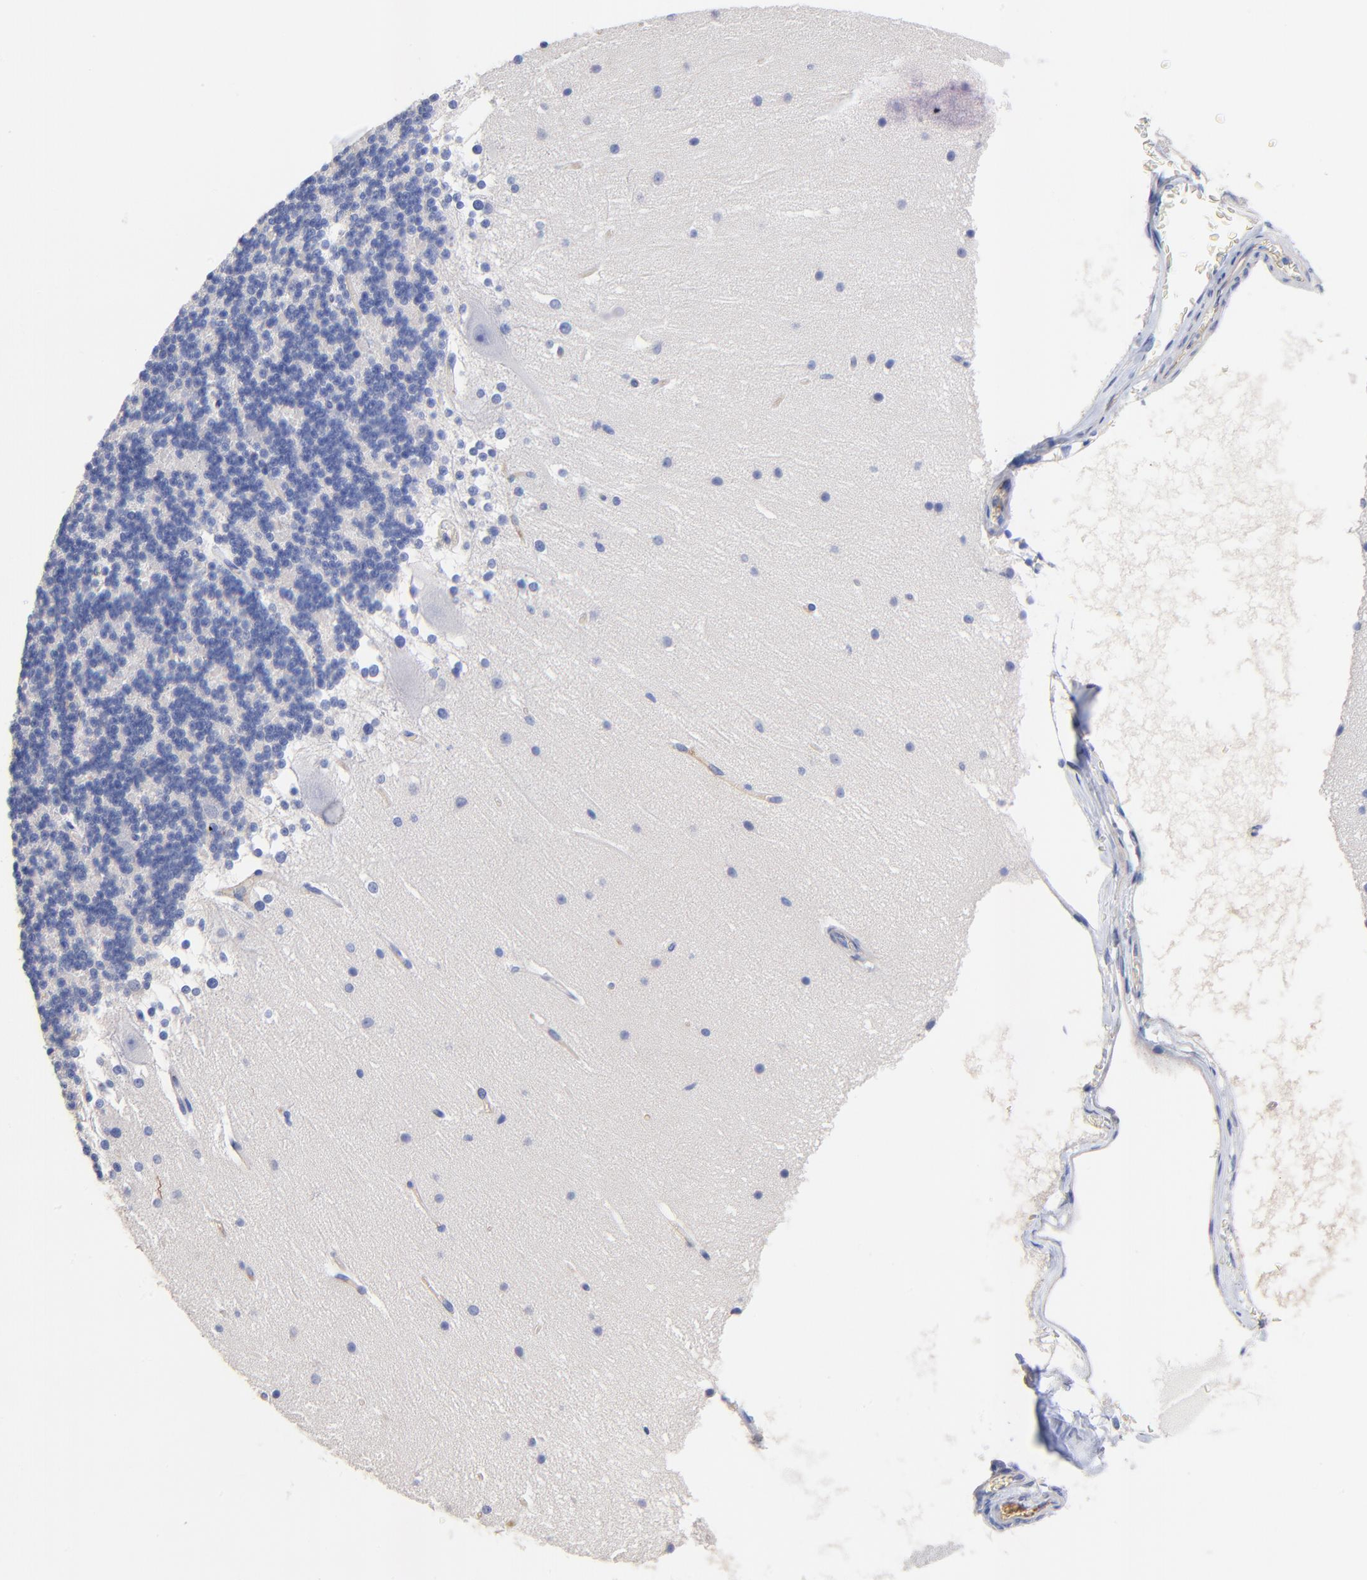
{"staining": {"intensity": "negative", "quantity": "none", "location": "none"}, "tissue": "cerebellum", "cell_type": "Cells in granular layer", "image_type": "normal", "snomed": [{"axis": "morphology", "description": "Normal tissue, NOS"}, {"axis": "topography", "description": "Cerebellum"}], "caption": "An image of human cerebellum is negative for staining in cells in granular layer. The staining is performed using DAB brown chromogen with nuclei counter-stained in using hematoxylin.", "gene": "SLC44A2", "patient": {"sex": "female", "age": 19}}